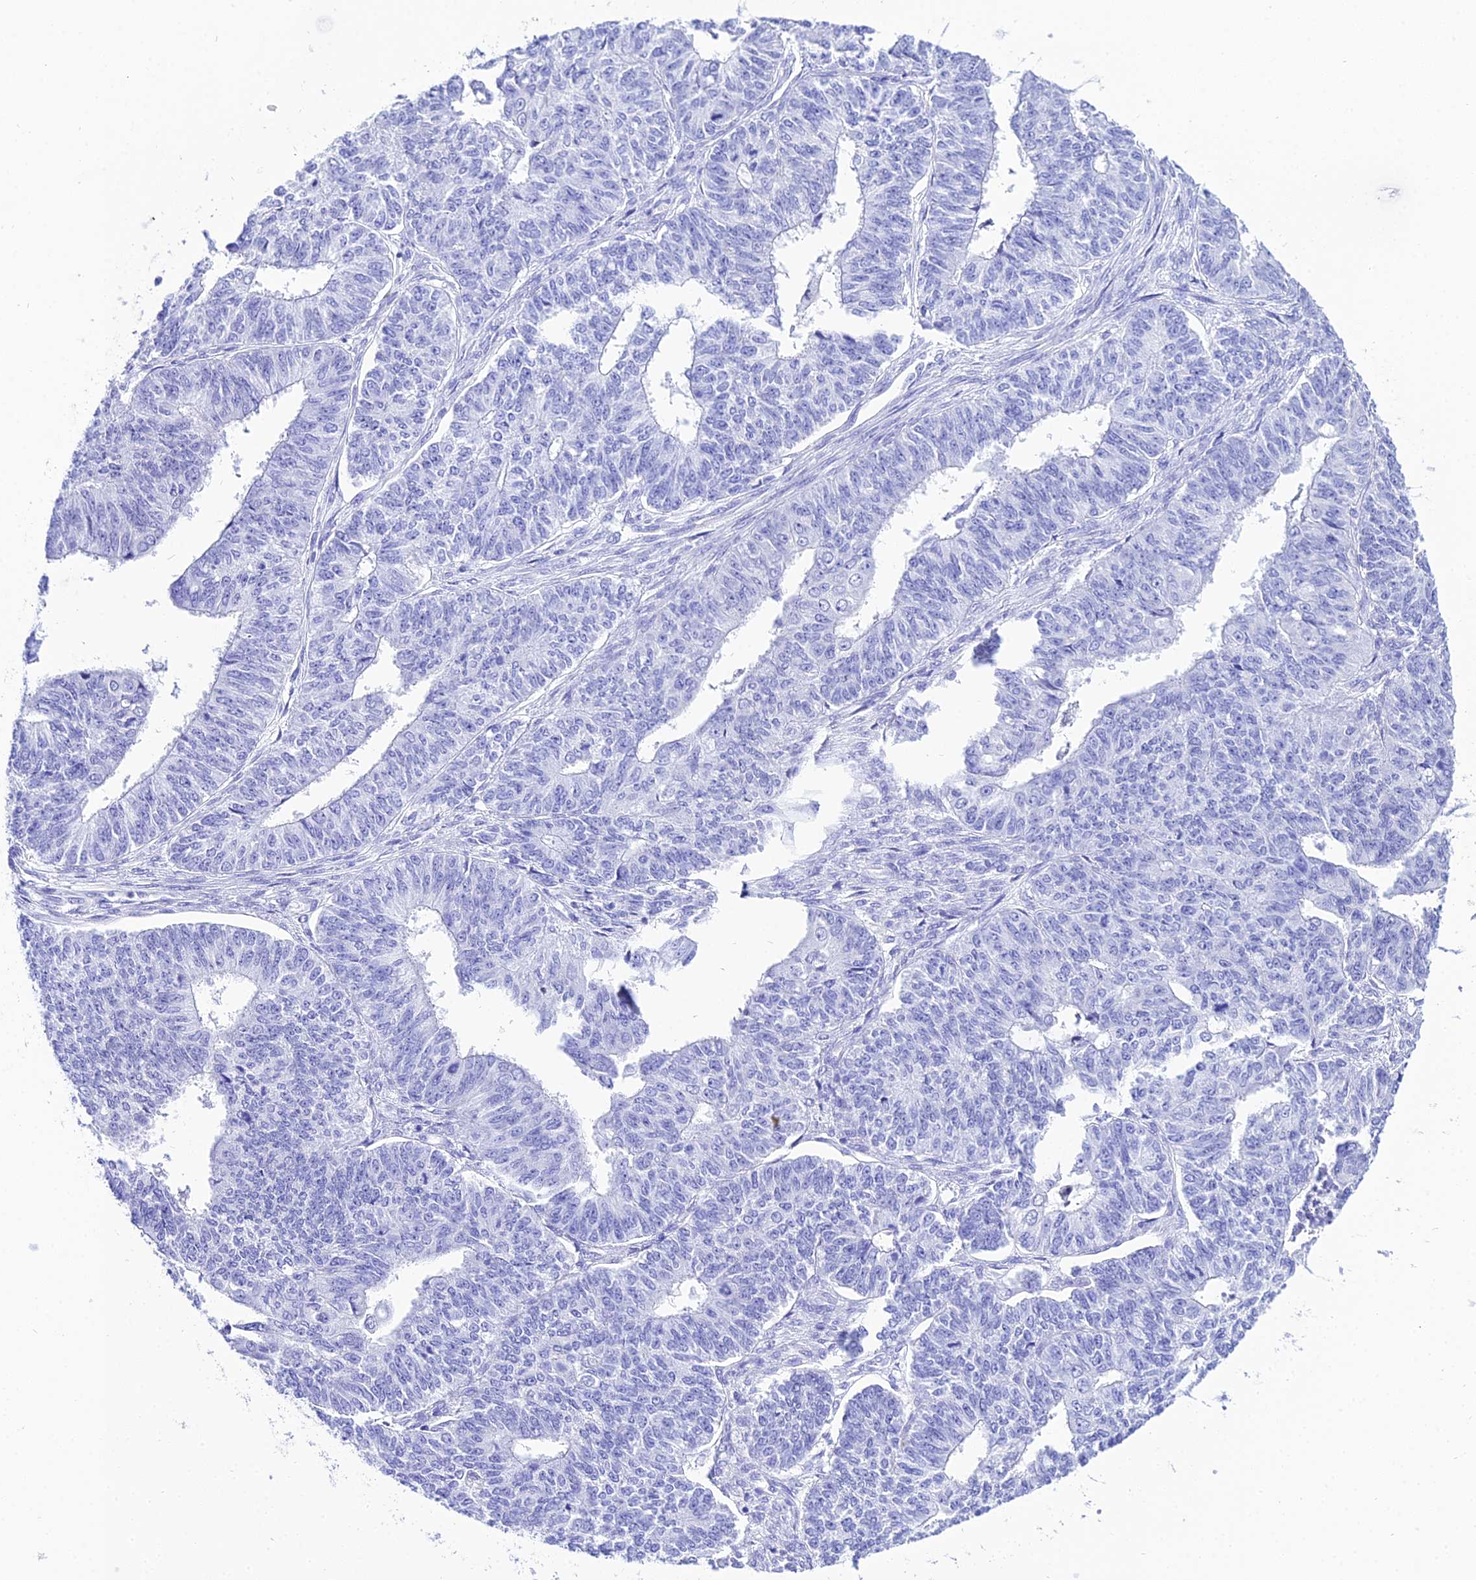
{"staining": {"intensity": "negative", "quantity": "none", "location": "none"}, "tissue": "endometrial cancer", "cell_type": "Tumor cells", "image_type": "cancer", "snomed": [{"axis": "morphology", "description": "Adenocarcinoma, NOS"}, {"axis": "topography", "description": "Endometrium"}], "caption": "Tumor cells show no significant positivity in endometrial adenocarcinoma.", "gene": "TRMT44", "patient": {"sex": "female", "age": 32}}